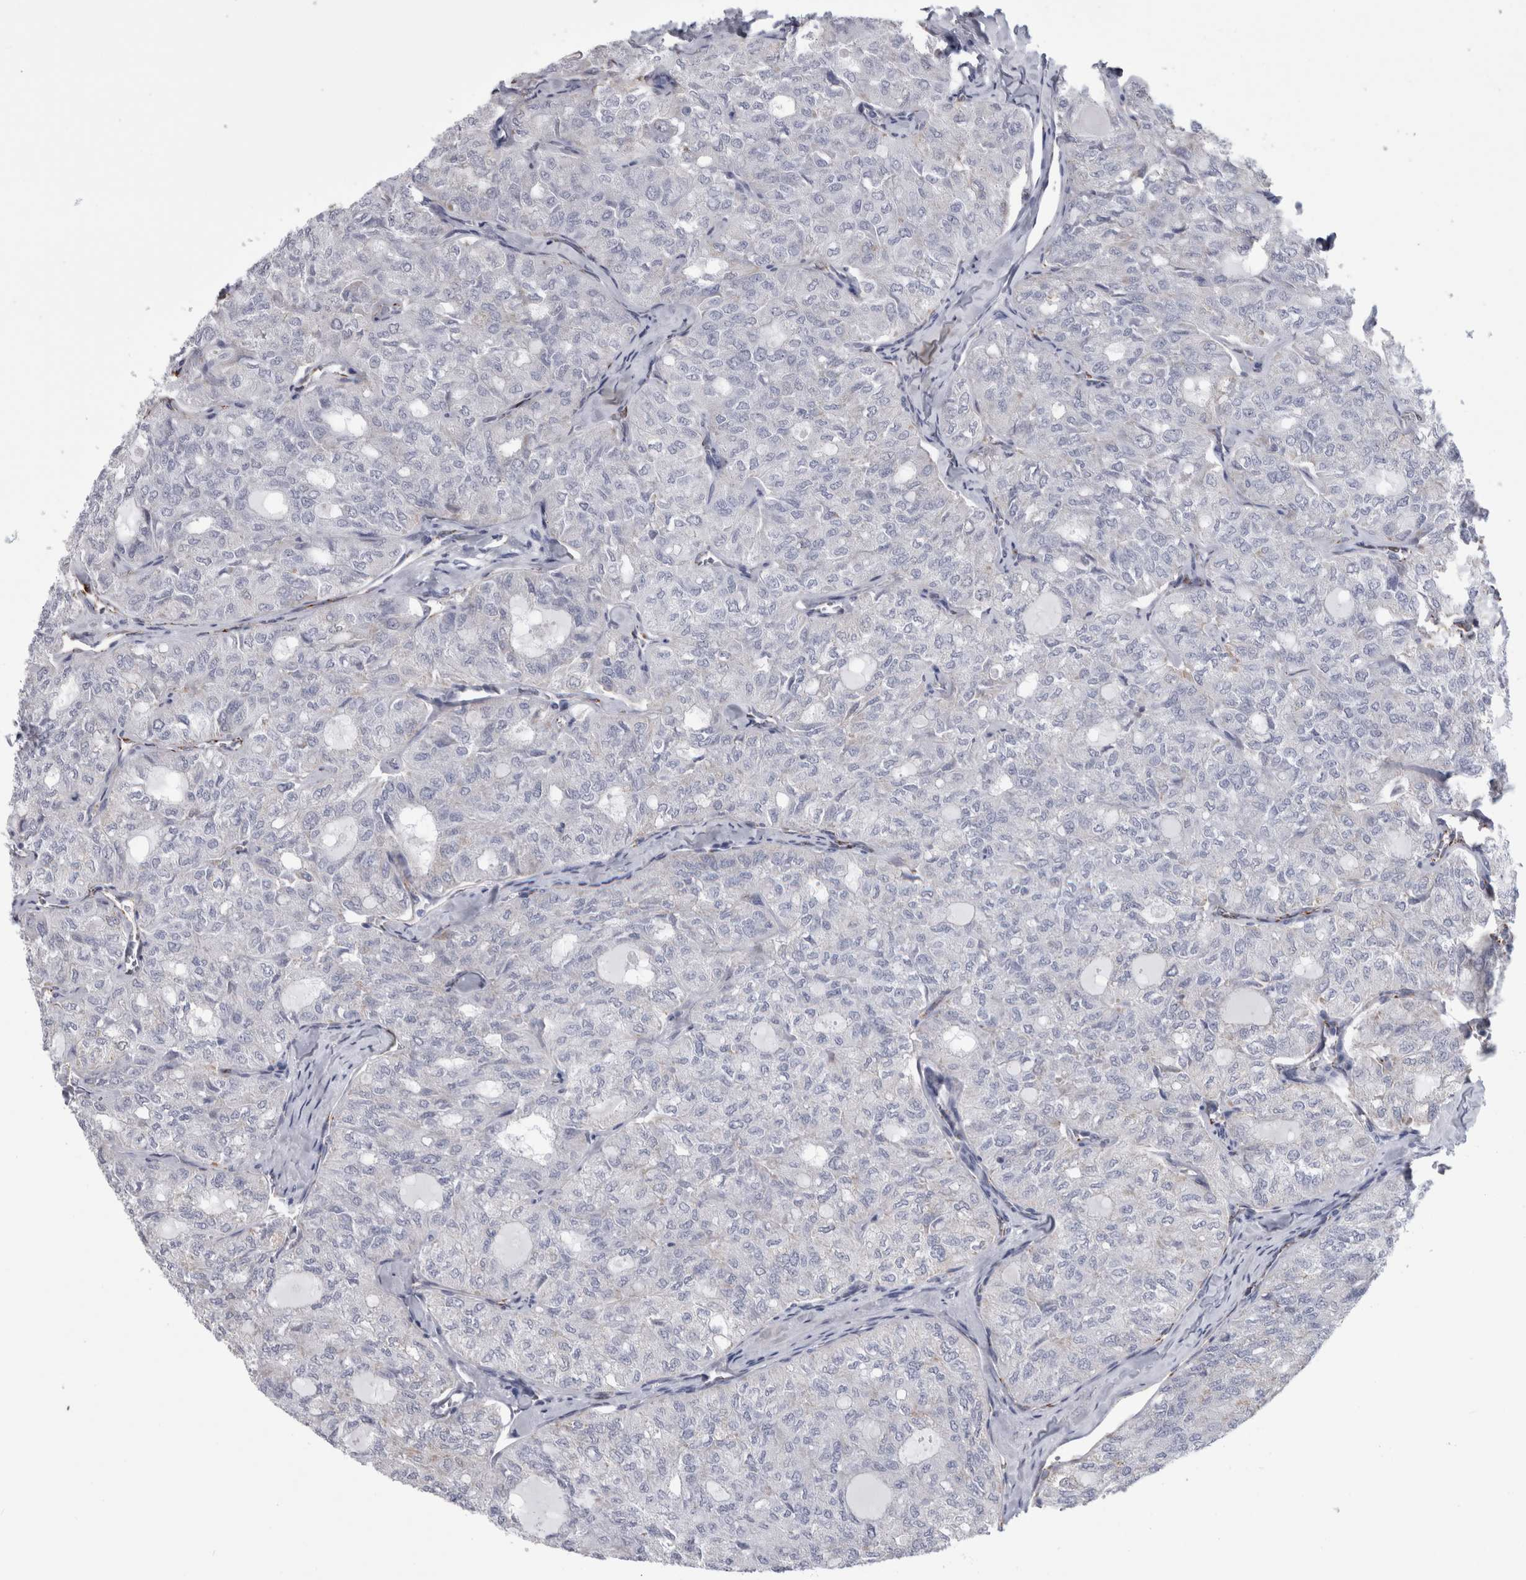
{"staining": {"intensity": "negative", "quantity": "none", "location": "none"}, "tissue": "thyroid cancer", "cell_type": "Tumor cells", "image_type": "cancer", "snomed": [{"axis": "morphology", "description": "Follicular adenoma carcinoma, NOS"}, {"axis": "topography", "description": "Thyroid gland"}], "caption": "This is a image of immunohistochemistry staining of thyroid cancer, which shows no expression in tumor cells. Brightfield microscopy of immunohistochemistry (IHC) stained with DAB (3,3'-diaminobenzidine) (brown) and hematoxylin (blue), captured at high magnification.", "gene": "ACOT7", "patient": {"sex": "male", "age": 75}}